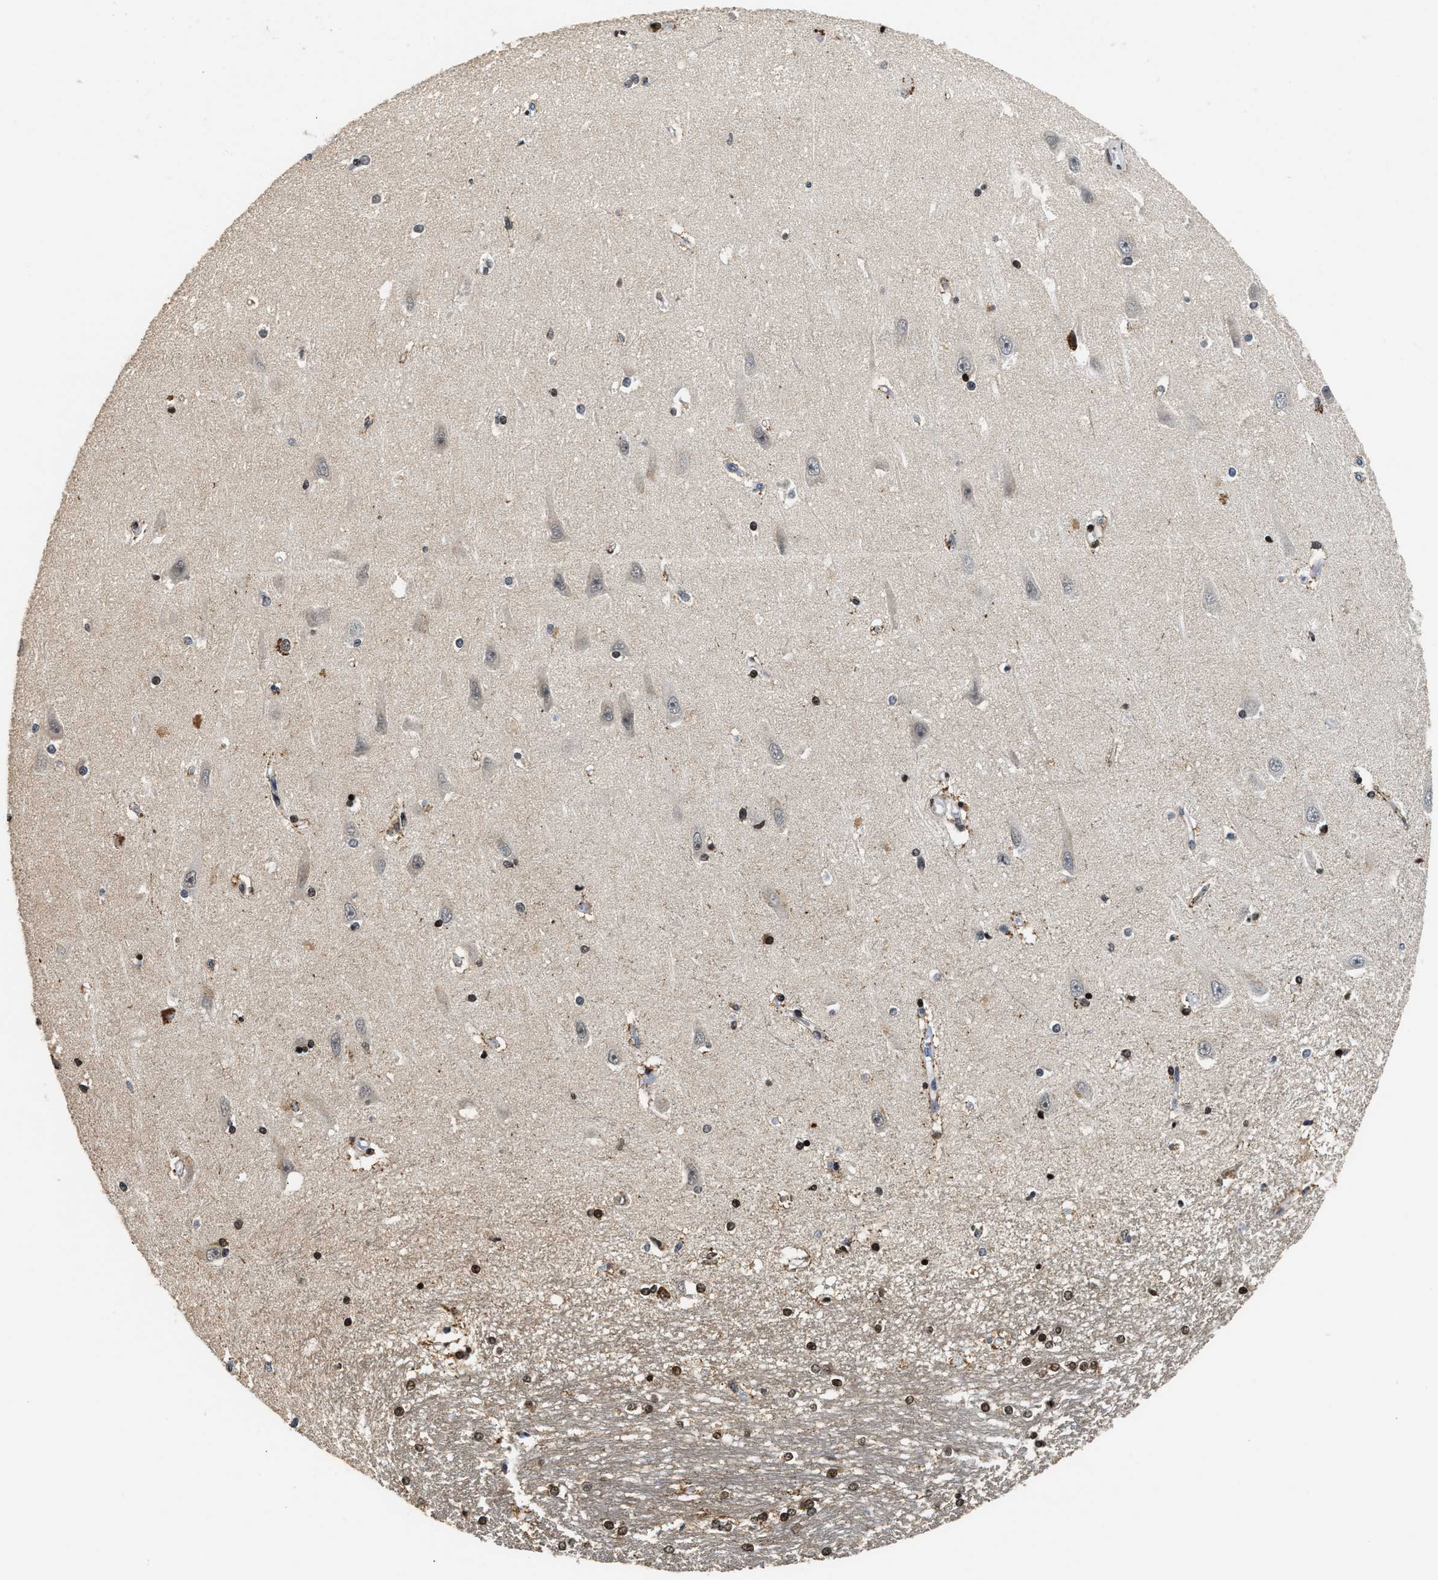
{"staining": {"intensity": "strong", "quantity": ">75%", "location": "nuclear"}, "tissue": "hippocampus", "cell_type": "Glial cells", "image_type": "normal", "snomed": [{"axis": "morphology", "description": "Normal tissue, NOS"}, {"axis": "topography", "description": "Hippocampus"}], "caption": "Protein expression by immunohistochemistry shows strong nuclear positivity in approximately >75% of glial cells in benign hippocampus. (DAB (3,3'-diaminobenzidine) = brown stain, brightfield microscopy at high magnification).", "gene": "RAD21", "patient": {"sex": "male", "age": 45}}